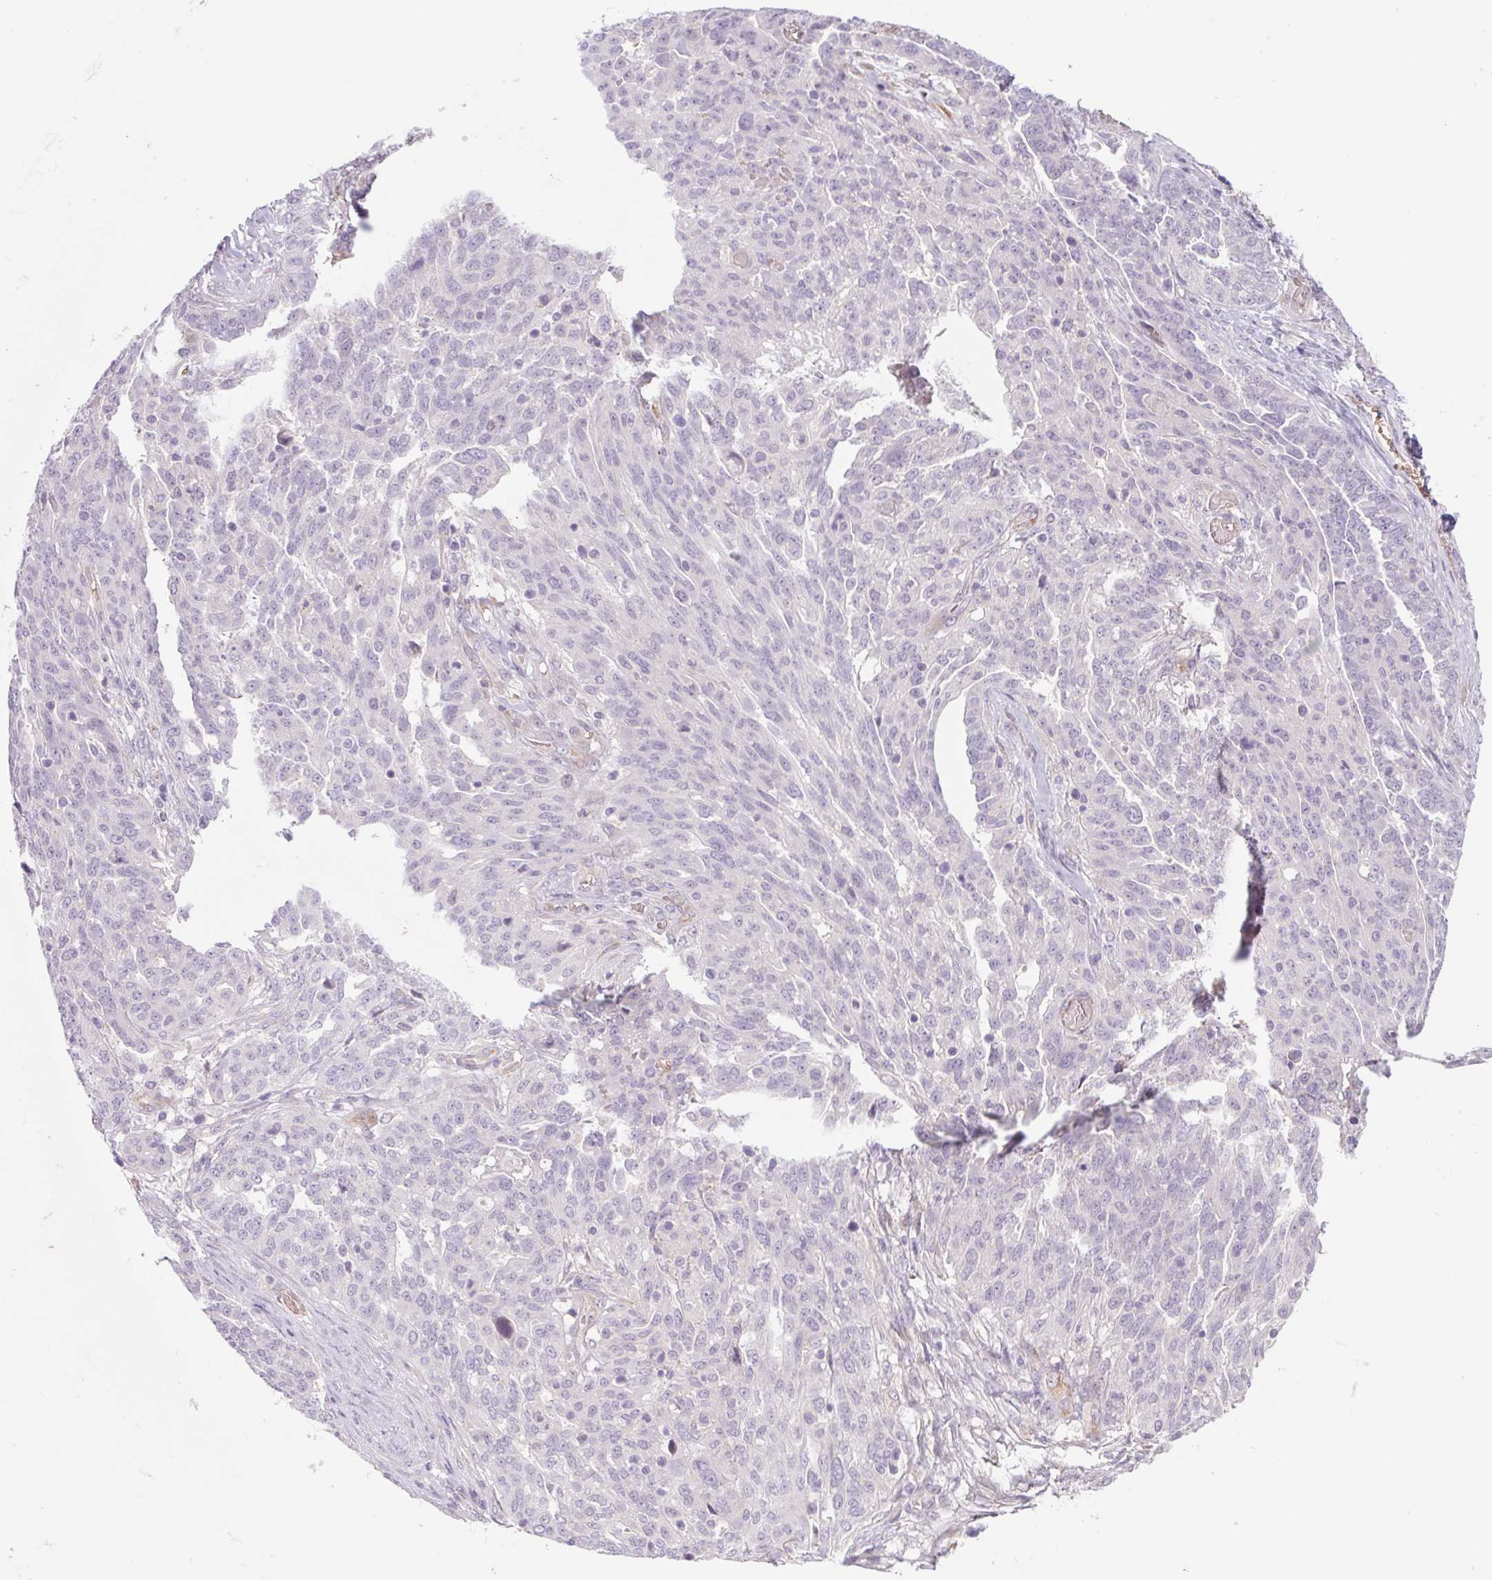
{"staining": {"intensity": "negative", "quantity": "none", "location": "none"}, "tissue": "ovarian cancer", "cell_type": "Tumor cells", "image_type": "cancer", "snomed": [{"axis": "morphology", "description": "Cystadenocarcinoma, serous, NOS"}, {"axis": "topography", "description": "Ovary"}], "caption": "There is no significant positivity in tumor cells of serous cystadenocarcinoma (ovarian).", "gene": "IGFL3", "patient": {"sex": "female", "age": 67}}